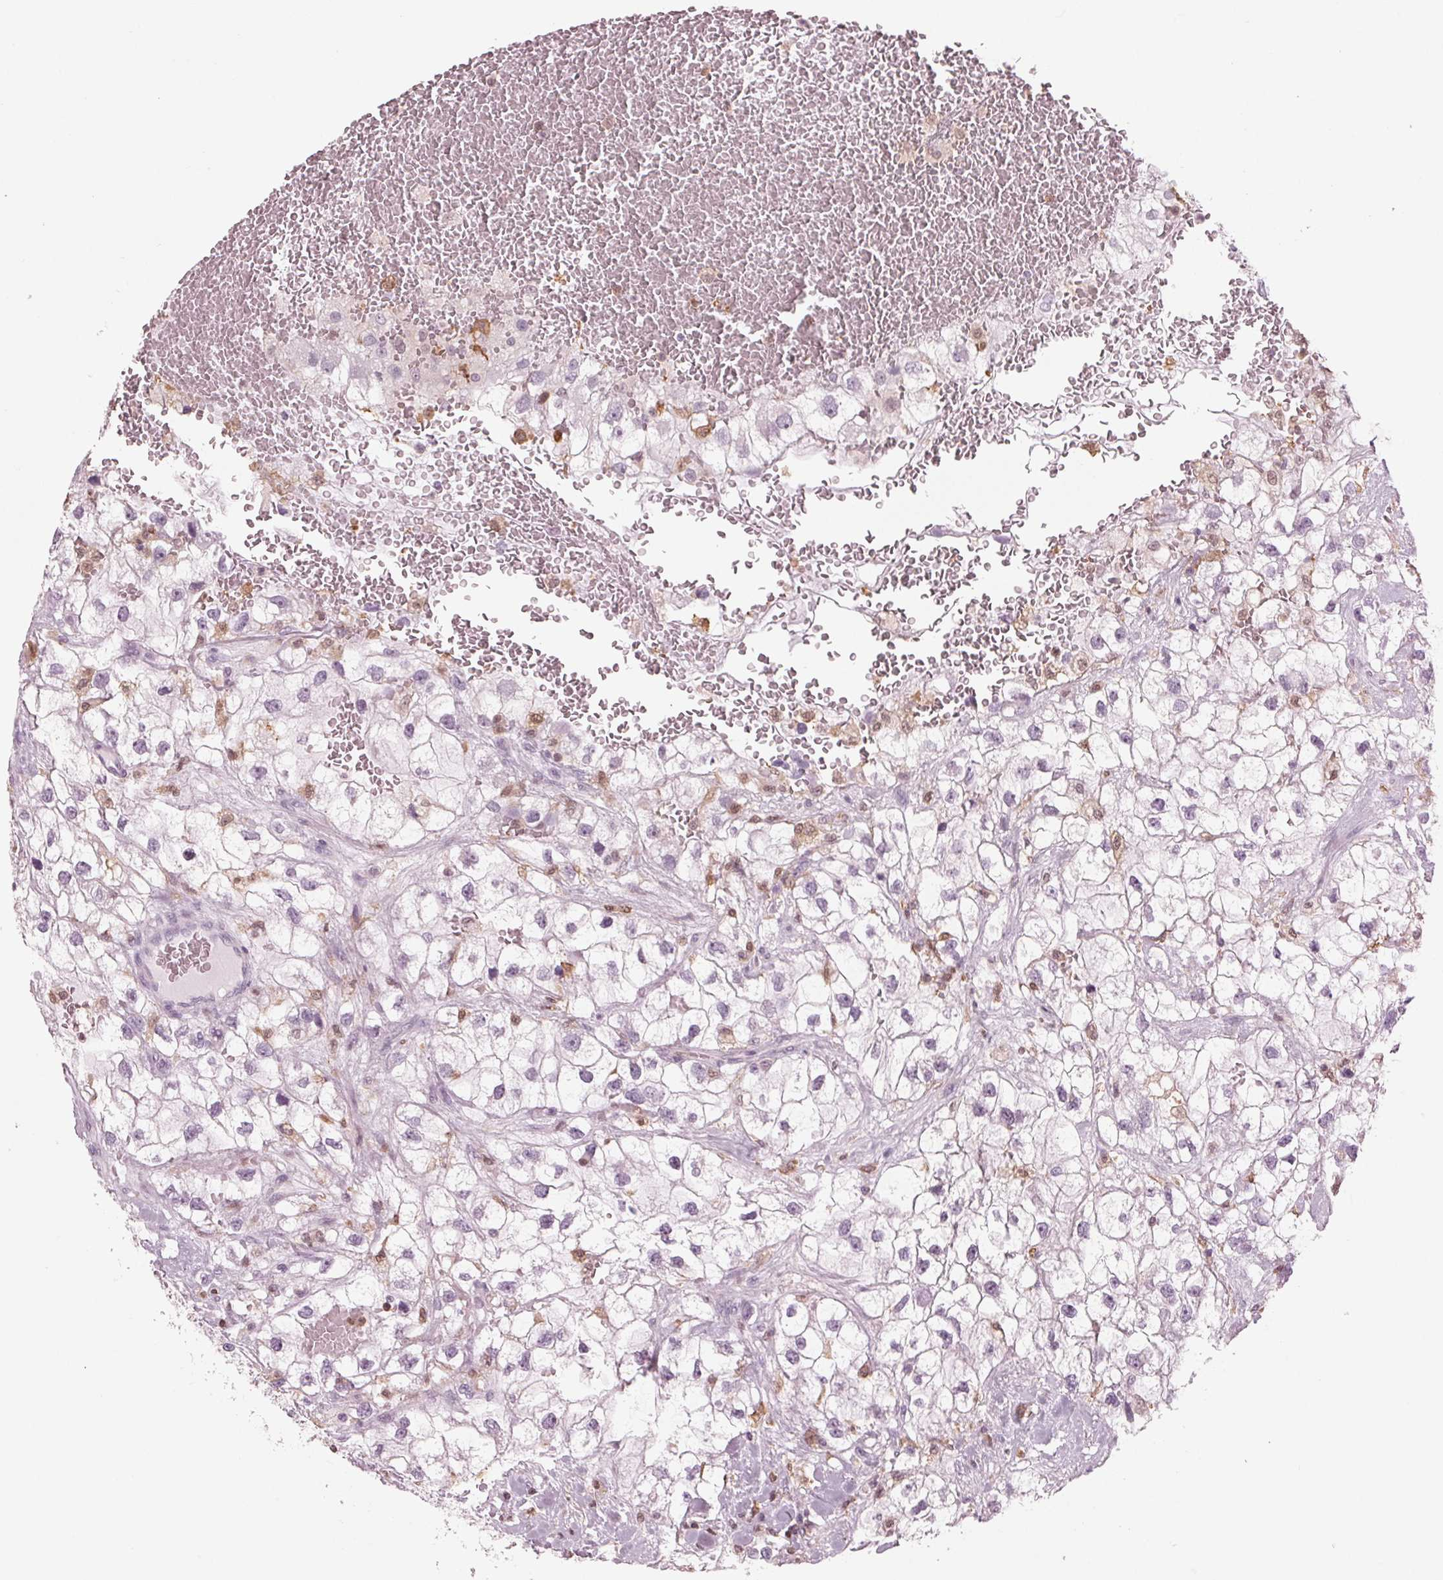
{"staining": {"intensity": "negative", "quantity": "none", "location": "none"}, "tissue": "renal cancer", "cell_type": "Tumor cells", "image_type": "cancer", "snomed": [{"axis": "morphology", "description": "Adenocarcinoma, NOS"}, {"axis": "topography", "description": "Kidney"}], "caption": "High magnification brightfield microscopy of adenocarcinoma (renal) stained with DAB (brown) and counterstained with hematoxylin (blue): tumor cells show no significant positivity.", "gene": "BTLA", "patient": {"sex": "male", "age": 59}}